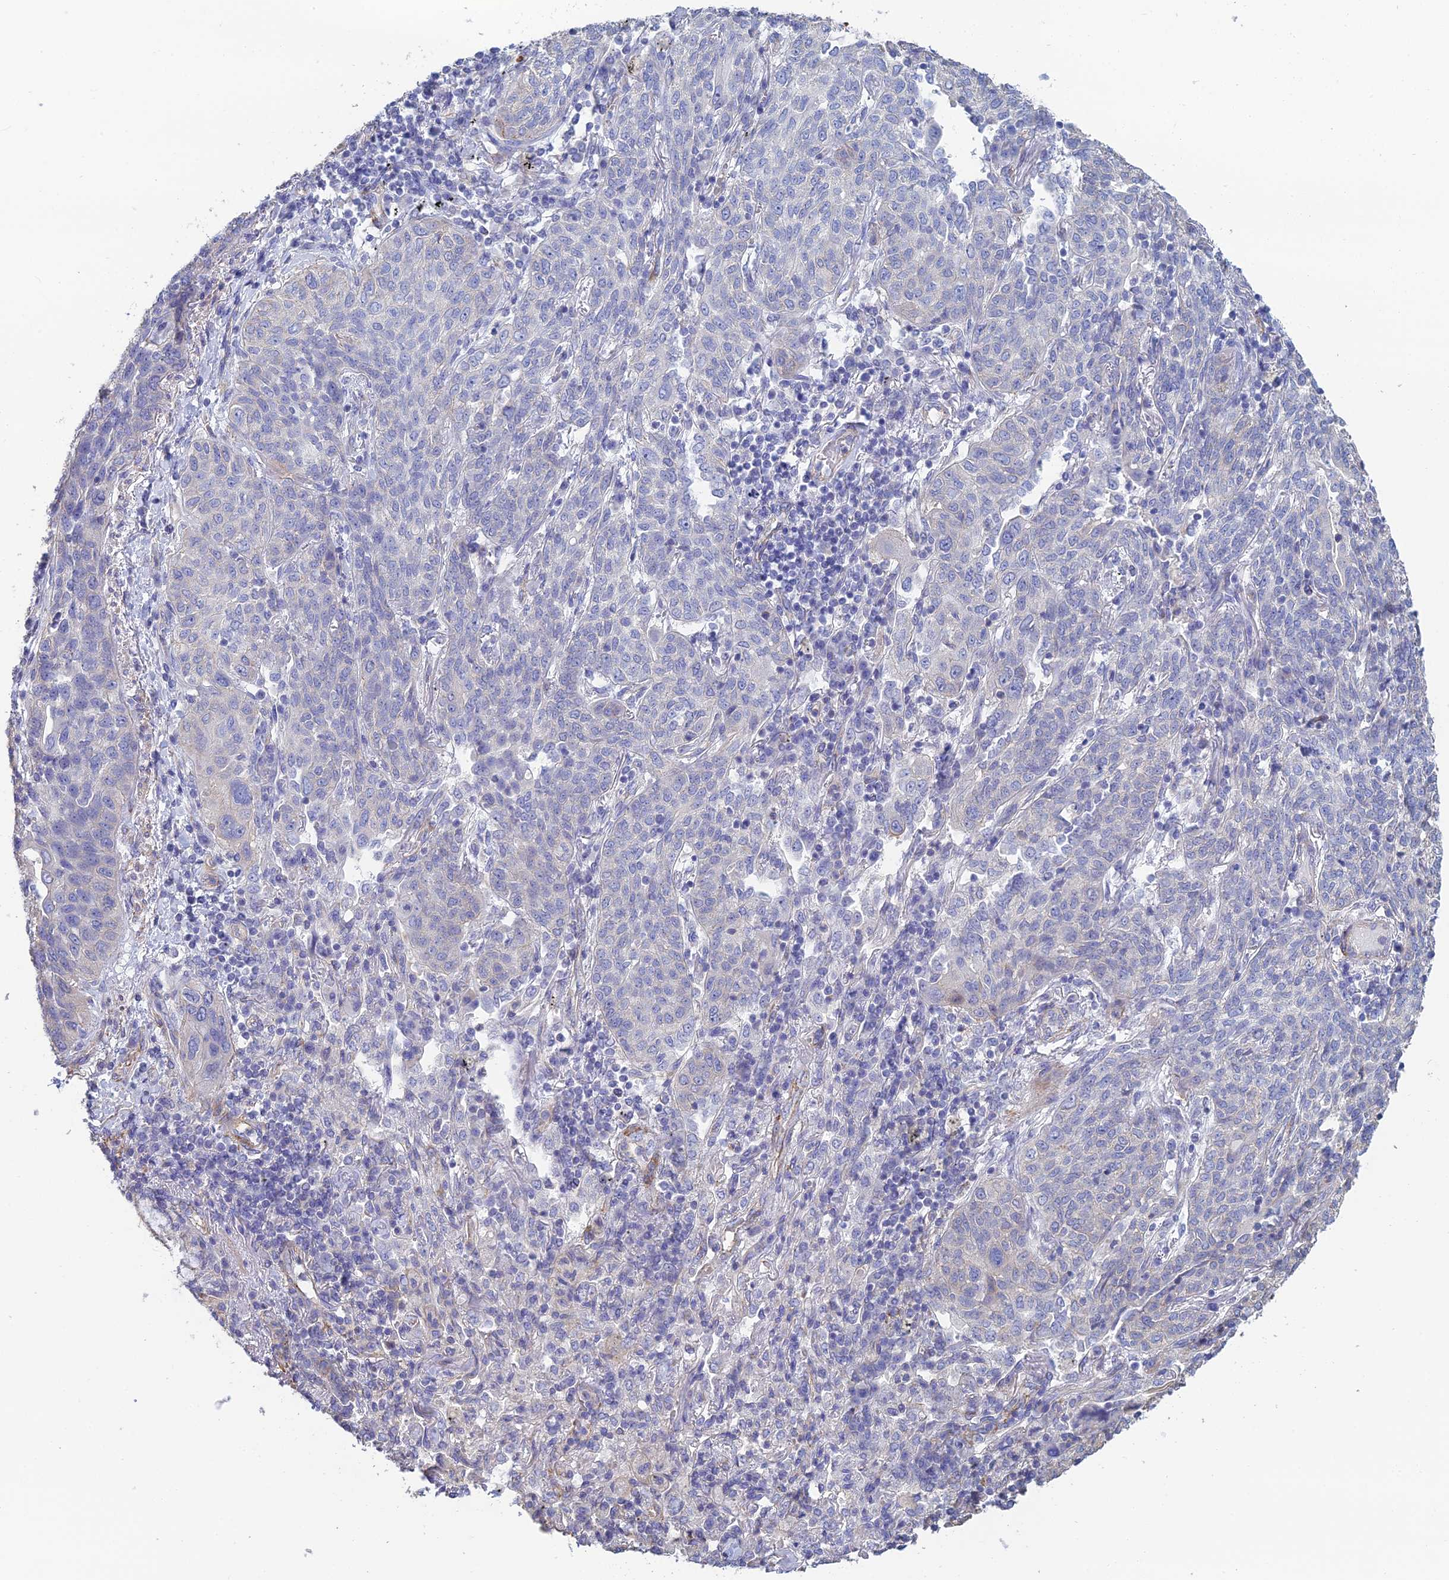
{"staining": {"intensity": "negative", "quantity": "none", "location": "none"}, "tissue": "lung cancer", "cell_type": "Tumor cells", "image_type": "cancer", "snomed": [{"axis": "morphology", "description": "Squamous cell carcinoma, NOS"}, {"axis": "topography", "description": "Lung"}], "caption": "Immunohistochemistry (IHC) of lung cancer (squamous cell carcinoma) displays no positivity in tumor cells. (Stains: DAB IHC with hematoxylin counter stain, Microscopy: brightfield microscopy at high magnification).", "gene": "PCDHA5", "patient": {"sex": "female", "age": 70}}